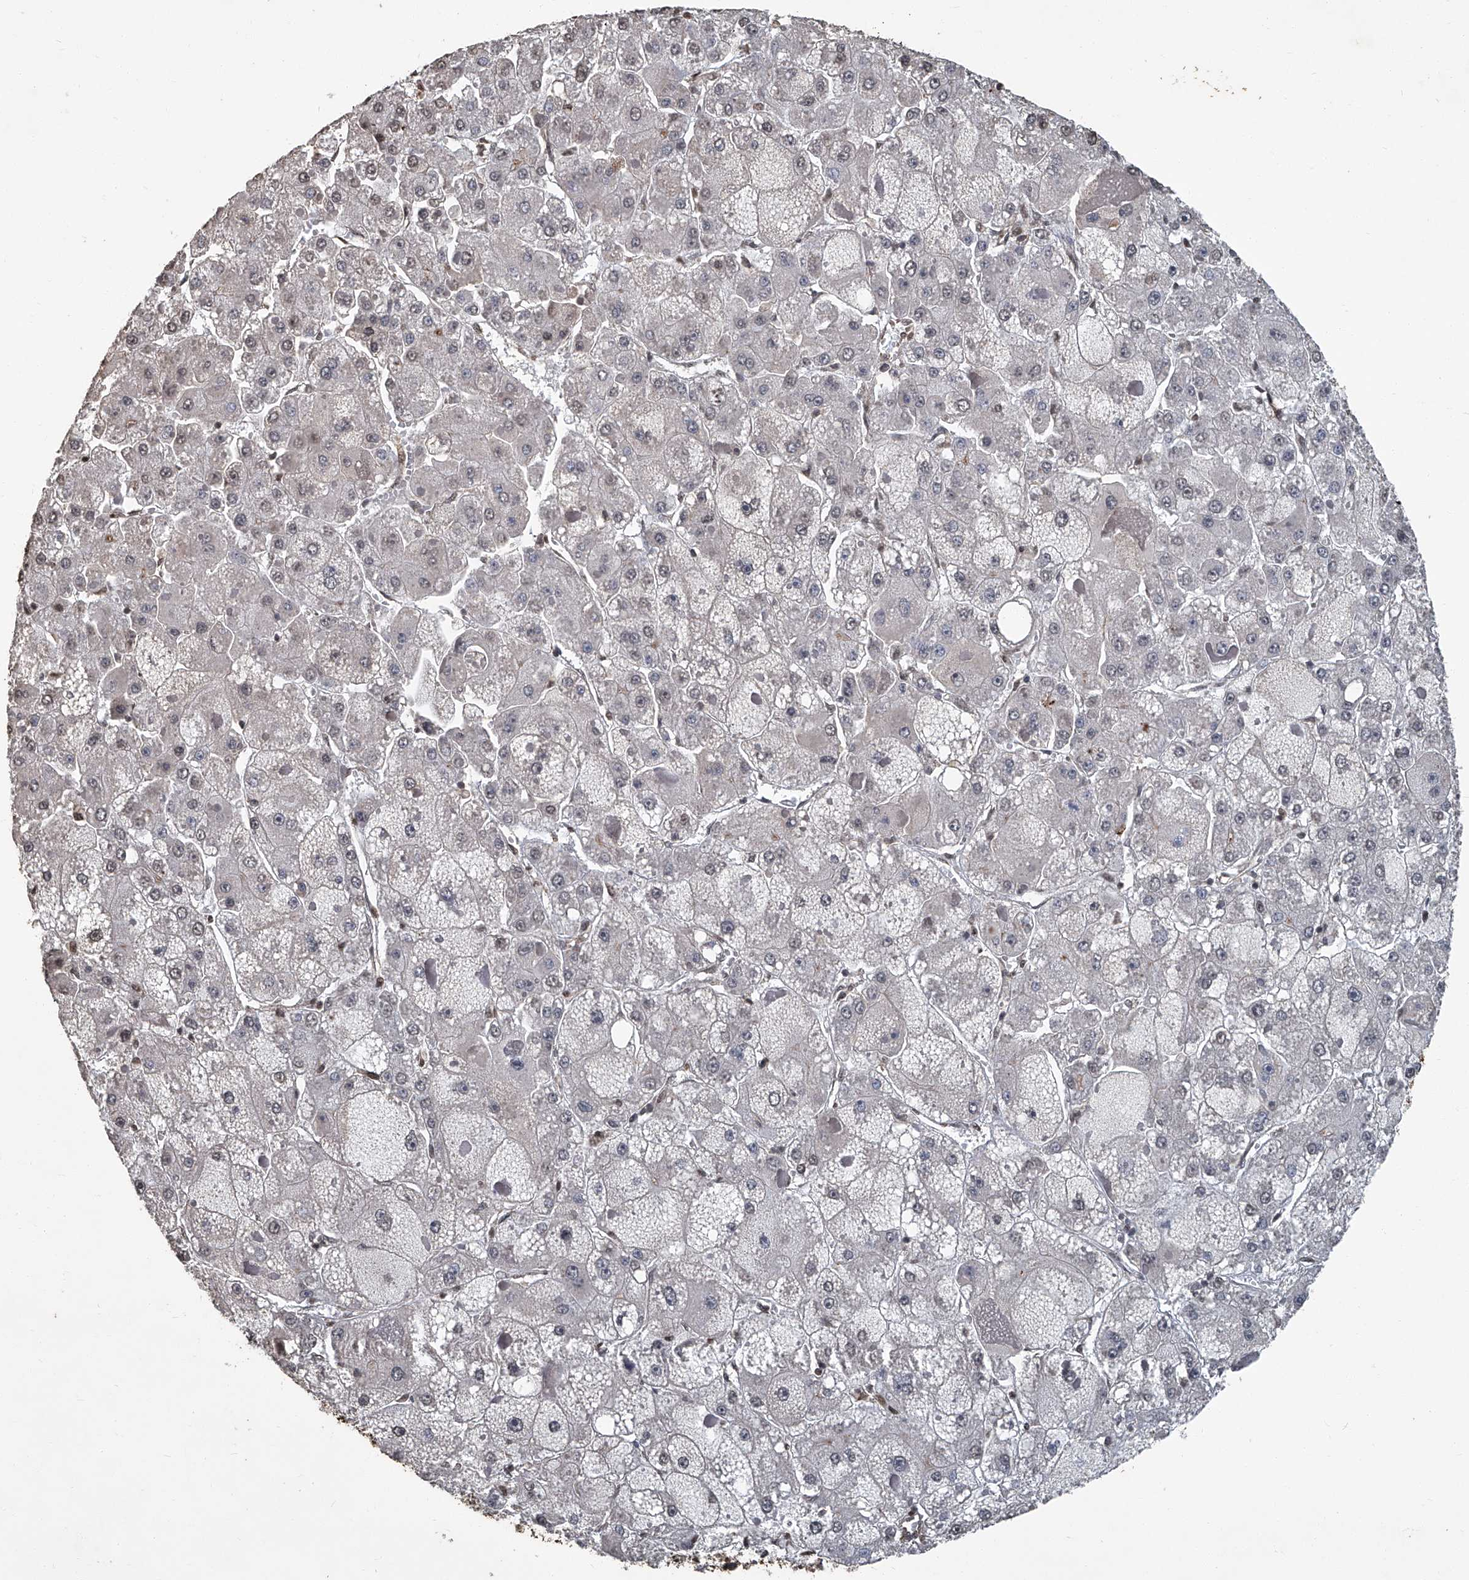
{"staining": {"intensity": "negative", "quantity": "none", "location": "none"}, "tissue": "liver cancer", "cell_type": "Tumor cells", "image_type": "cancer", "snomed": [{"axis": "morphology", "description": "Carcinoma, Hepatocellular, NOS"}, {"axis": "topography", "description": "Liver"}], "caption": "The IHC histopathology image has no significant positivity in tumor cells of hepatocellular carcinoma (liver) tissue.", "gene": "GPR132", "patient": {"sex": "female", "age": 73}}